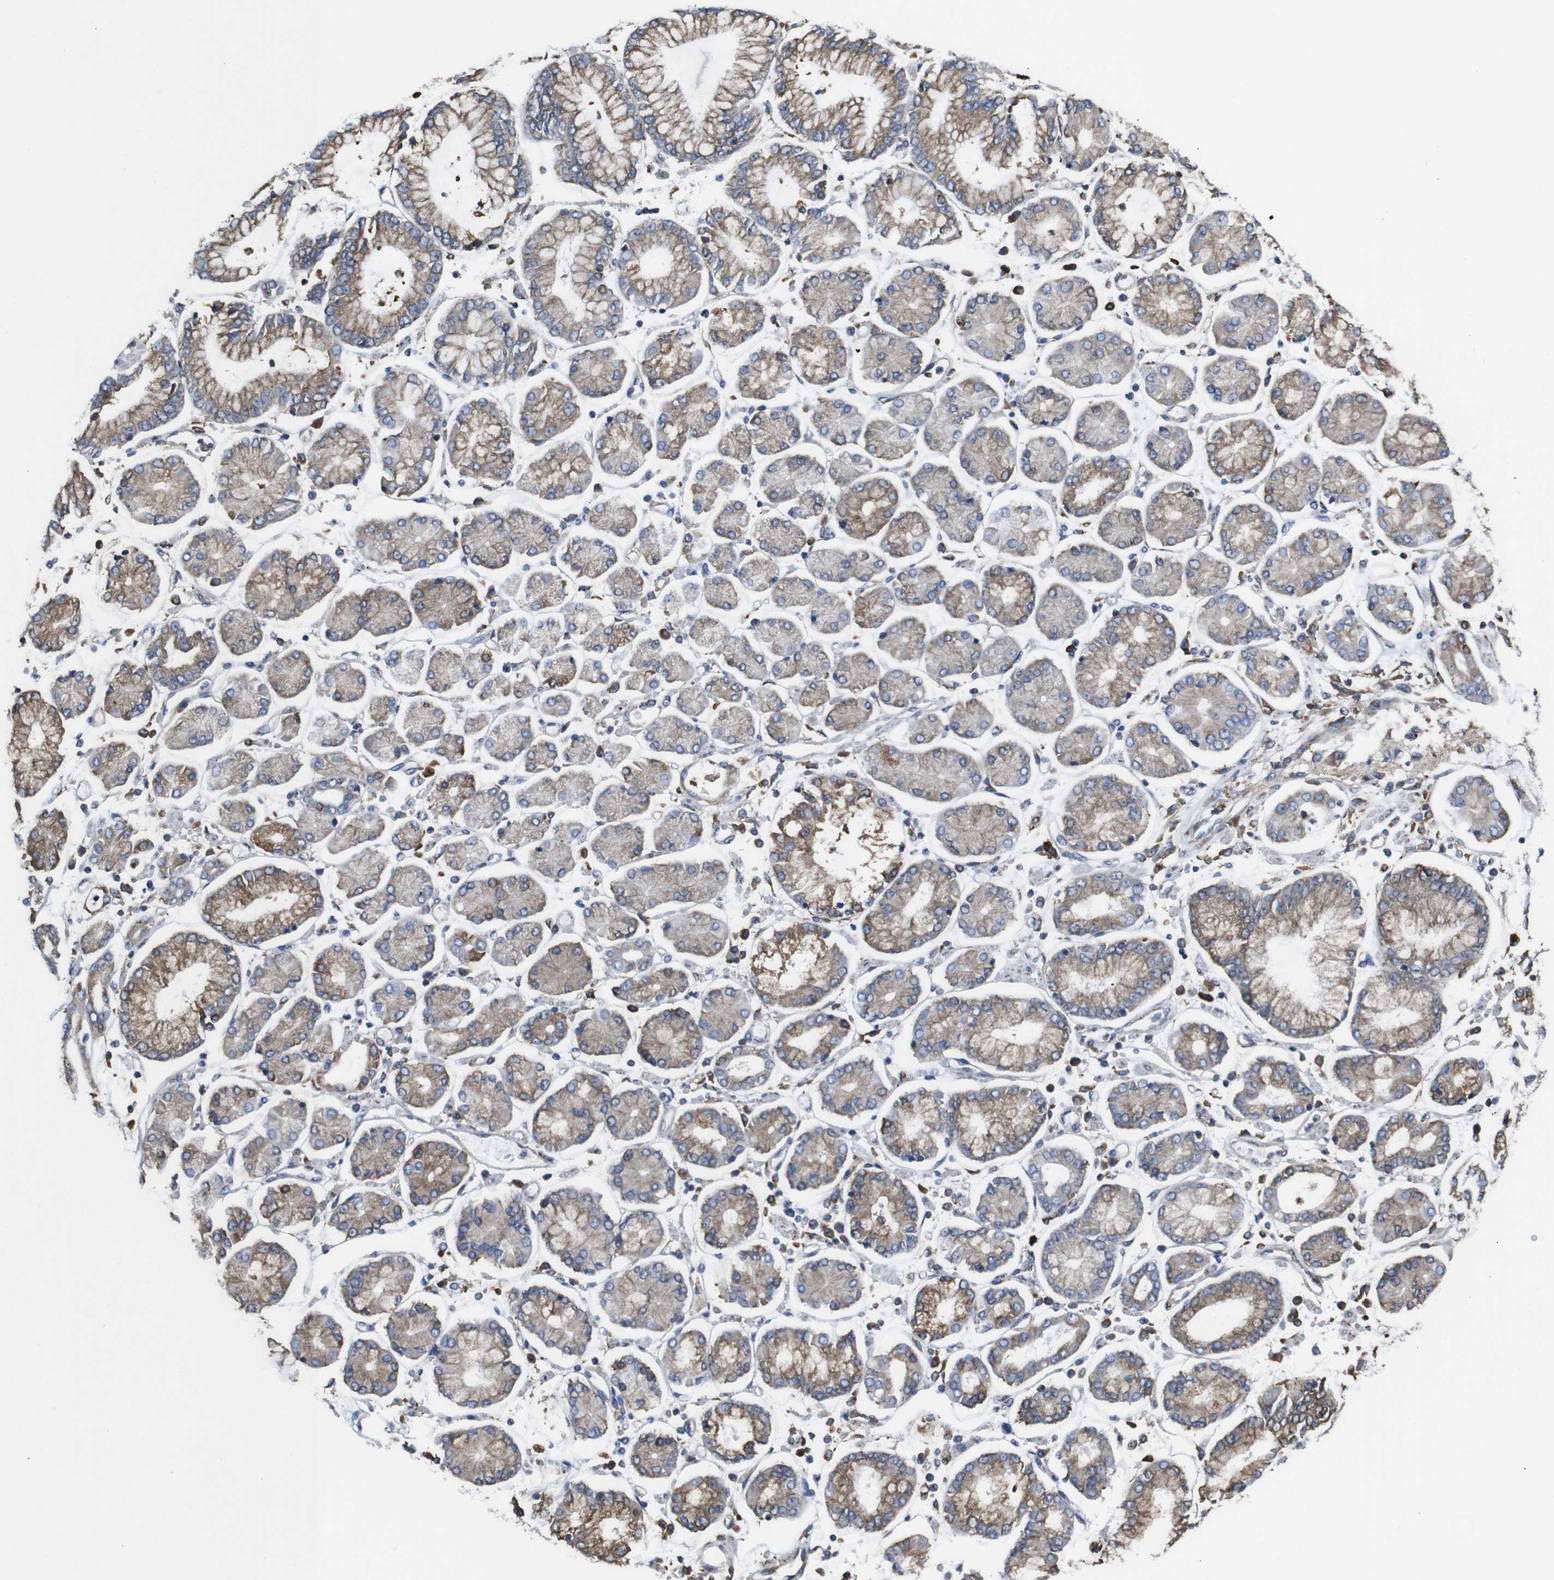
{"staining": {"intensity": "moderate", "quantity": "25%-75%", "location": "cytoplasmic/membranous"}, "tissue": "stomach cancer", "cell_type": "Tumor cells", "image_type": "cancer", "snomed": [{"axis": "morphology", "description": "Adenocarcinoma, NOS"}, {"axis": "topography", "description": "Stomach"}], "caption": "Stomach cancer (adenocarcinoma) stained for a protein (brown) shows moderate cytoplasmic/membranous positive expression in about 25%-75% of tumor cells.", "gene": "PPIB", "patient": {"sex": "male", "age": 76}}